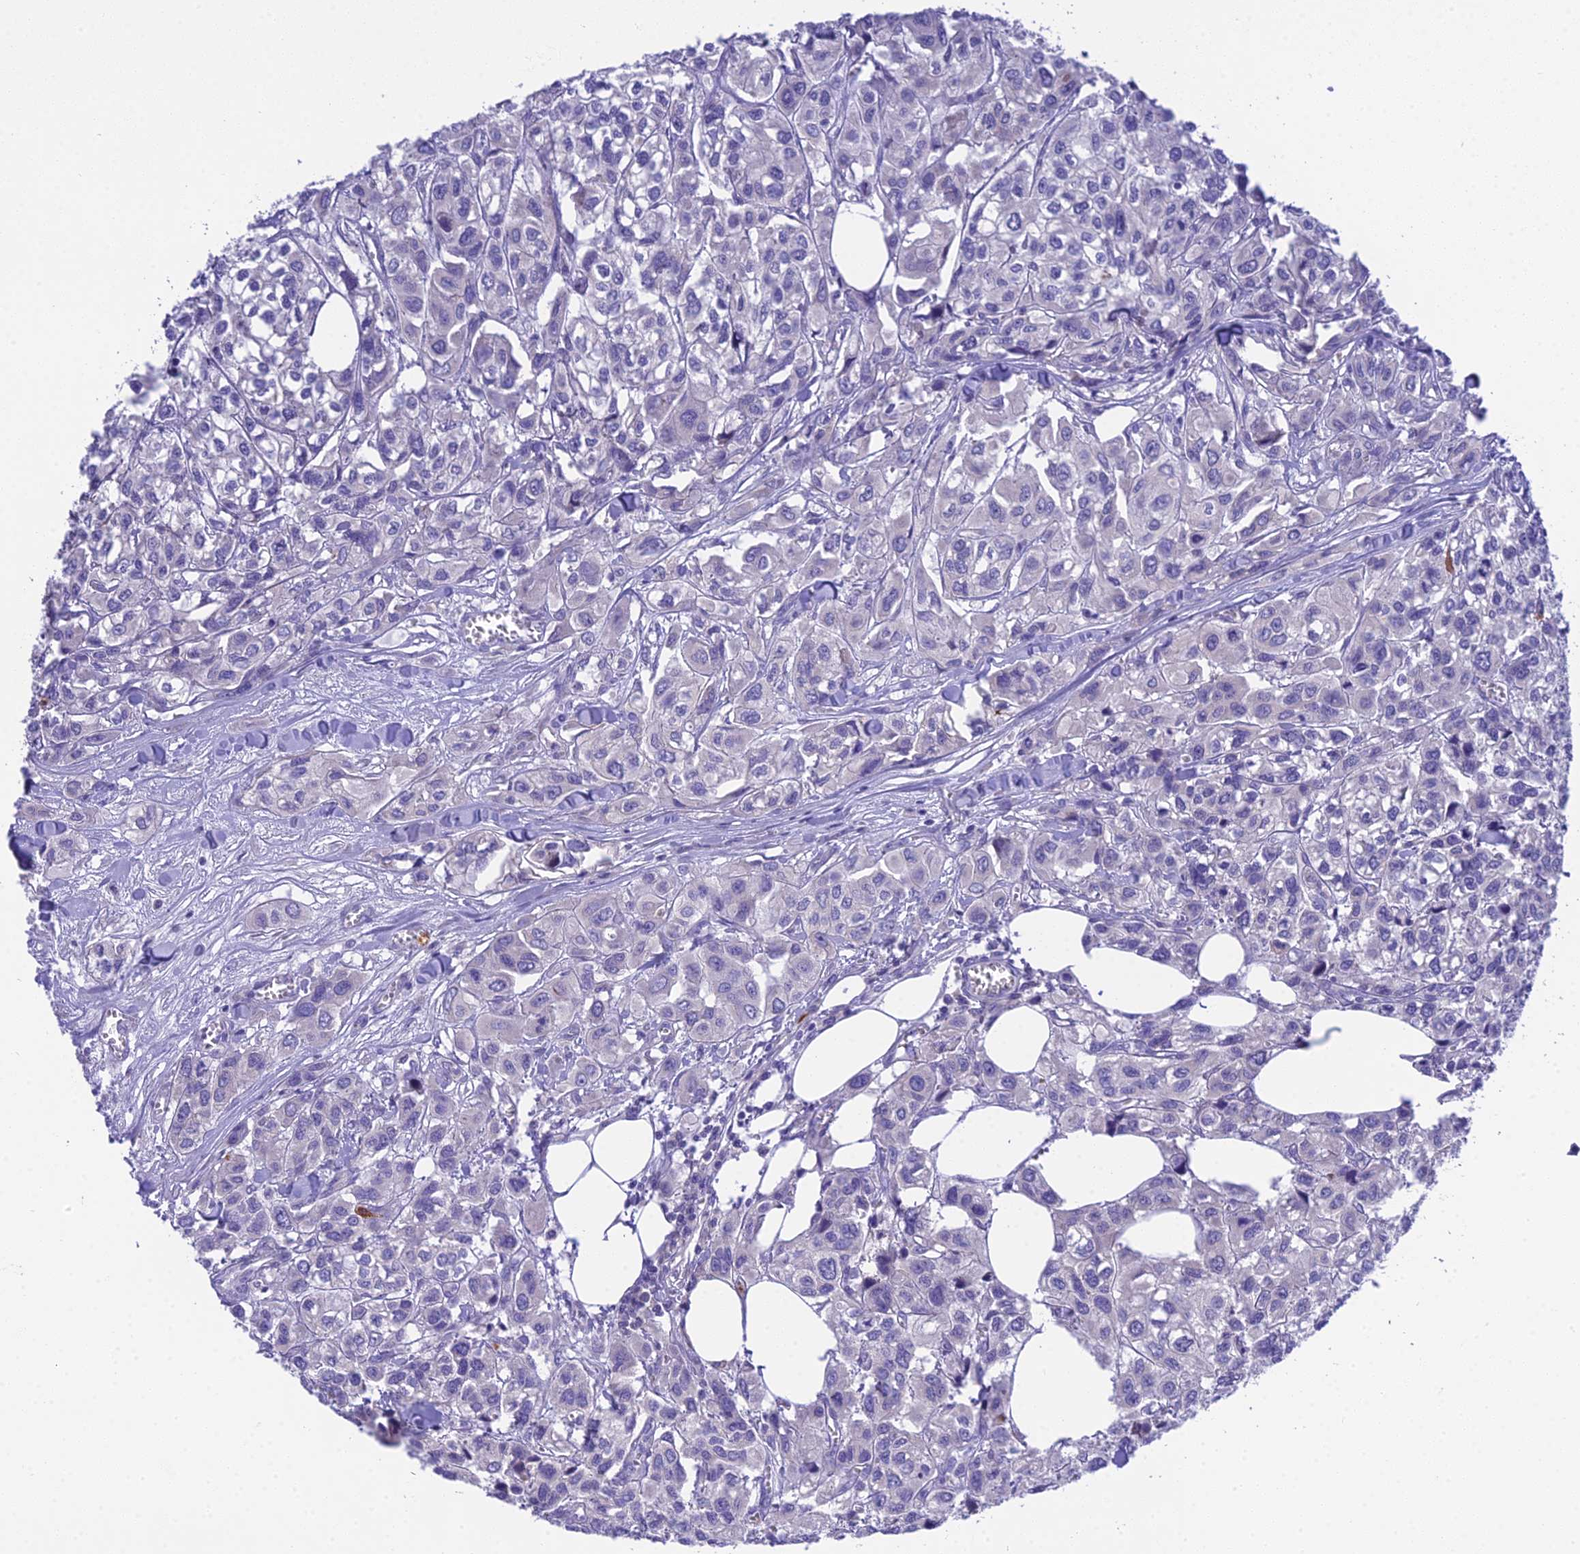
{"staining": {"intensity": "negative", "quantity": "none", "location": "none"}, "tissue": "urothelial cancer", "cell_type": "Tumor cells", "image_type": "cancer", "snomed": [{"axis": "morphology", "description": "Urothelial carcinoma, High grade"}, {"axis": "topography", "description": "Urinary bladder"}], "caption": "The image shows no staining of tumor cells in urothelial carcinoma (high-grade).", "gene": "KIAA0408", "patient": {"sex": "male", "age": 67}}